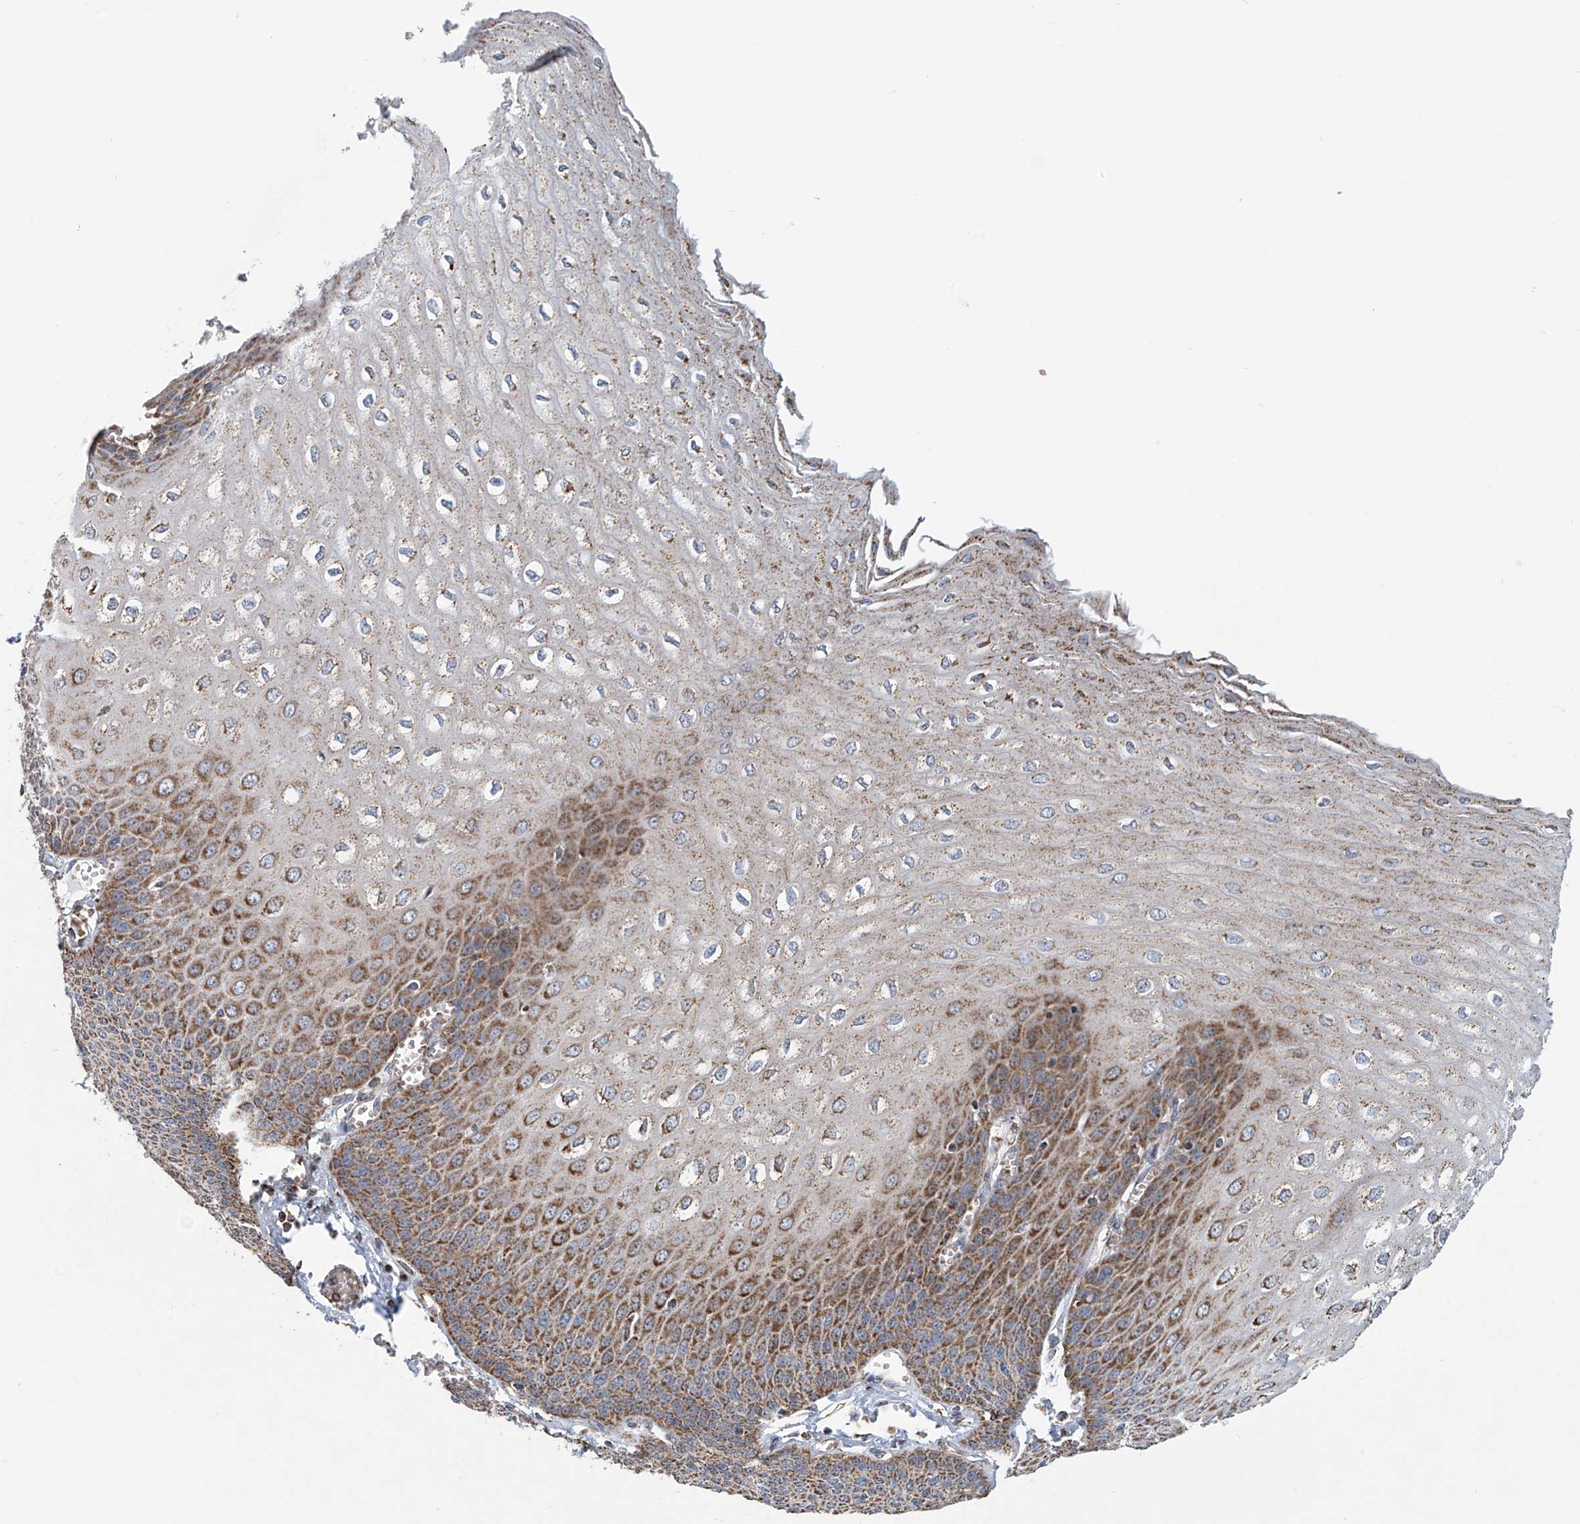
{"staining": {"intensity": "moderate", "quantity": ">75%", "location": "cytoplasmic/membranous"}, "tissue": "esophagus", "cell_type": "Squamous epithelial cells", "image_type": "normal", "snomed": [{"axis": "morphology", "description": "Normal tissue, NOS"}, {"axis": "topography", "description": "Esophagus"}], "caption": "Squamous epithelial cells display moderate cytoplasmic/membranous staining in about >75% of cells in unremarkable esophagus. Ihc stains the protein of interest in brown and the nuclei are stained blue.", "gene": "COMMD1", "patient": {"sex": "male", "age": 60}}